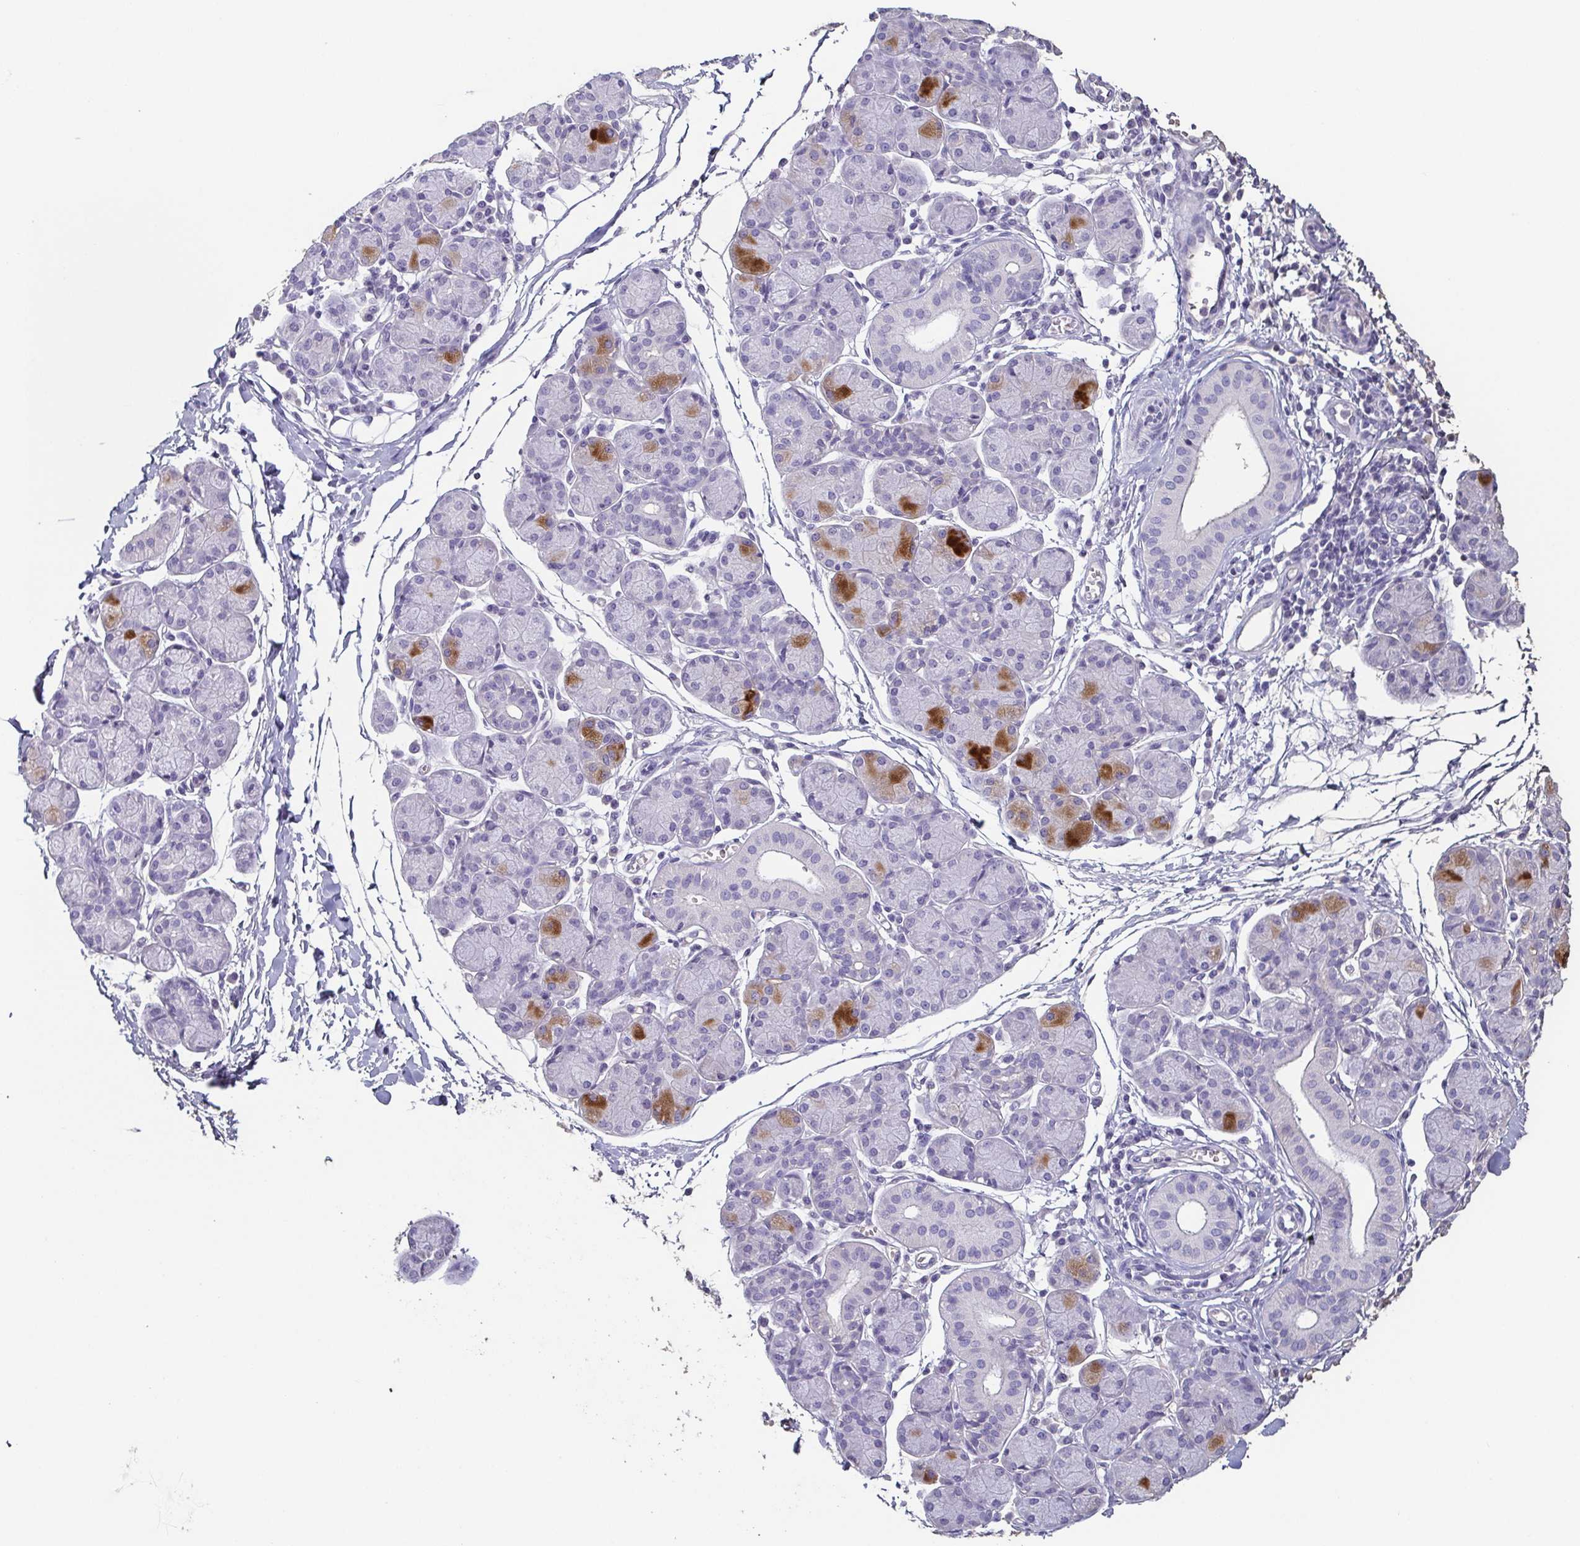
{"staining": {"intensity": "strong", "quantity": "25%-75%", "location": "cytoplasmic/membranous"}, "tissue": "salivary gland", "cell_type": "Glandular cells", "image_type": "normal", "snomed": [{"axis": "morphology", "description": "Normal tissue, NOS"}, {"axis": "morphology", "description": "Inflammation, NOS"}, {"axis": "topography", "description": "Lymph node"}, {"axis": "topography", "description": "Salivary gland"}], "caption": "Protein expression by immunohistochemistry displays strong cytoplasmic/membranous staining in about 25%-75% of glandular cells in unremarkable salivary gland. (DAB IHC, brown staining for protein, blue staining for nuclei).", "gene": "BPIFA2", "patient": {"sex": "male", "age": 3}}